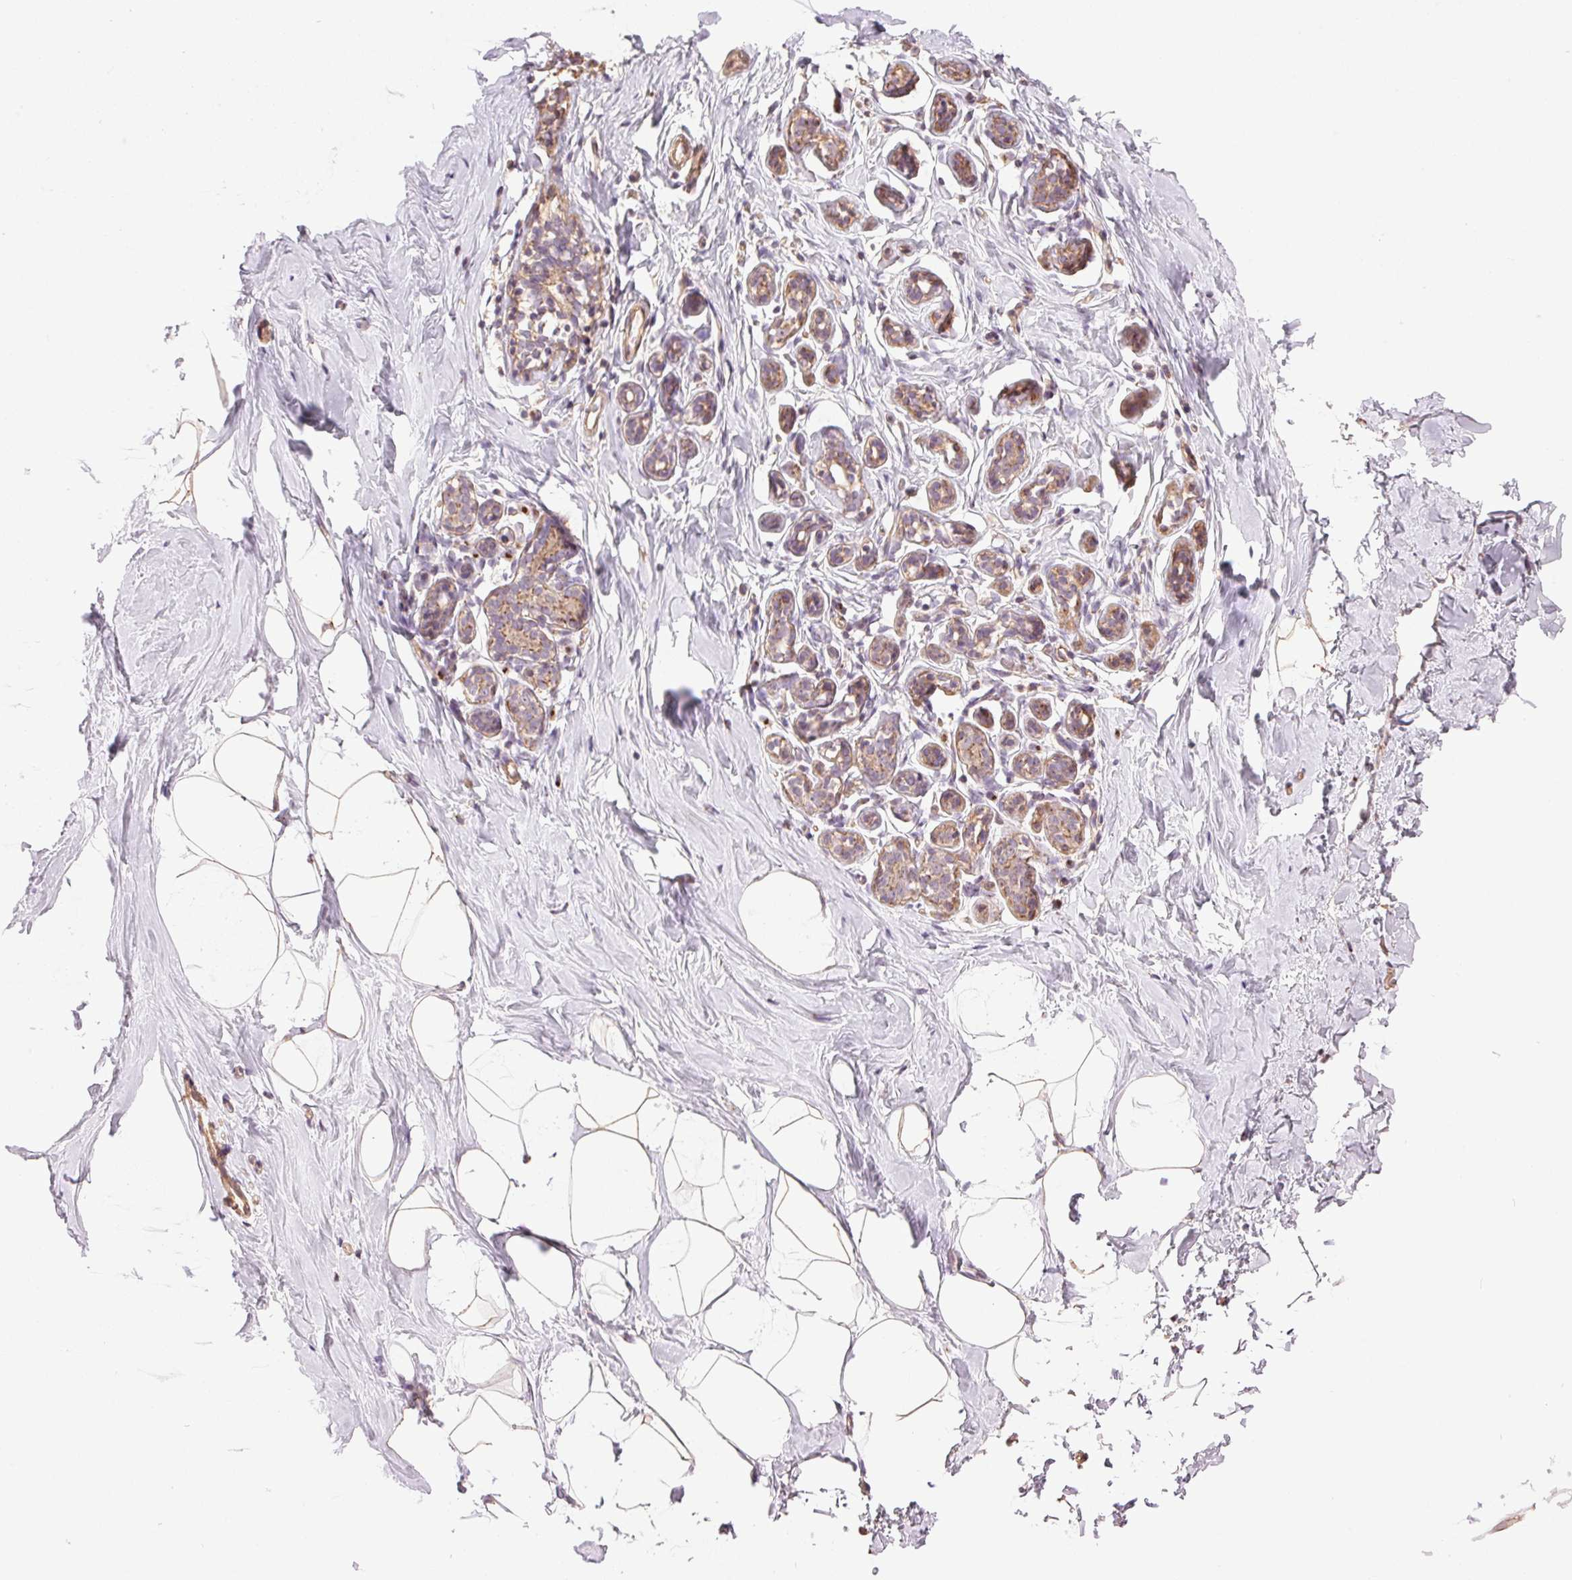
{"staining": {"intensity": "weak", "quantity": "25%-75%", "location": "cytoplasmic/membranous"}, "tissue": "breast", "cell_type": "Adipocytes", "image_type": "normal", "snomed": [{"axis": "morphology", "description": "Normal tissue, NOS"}, {"axis": "topography", "description": "Breast"}], "caption": "Weak cytoplasmic/membranous protein staining is appreciated in approximately 25%-75% of adipocytes in breast.", "gene": "GOLPH3", "patient": {"sex": "female", "age": 32}}